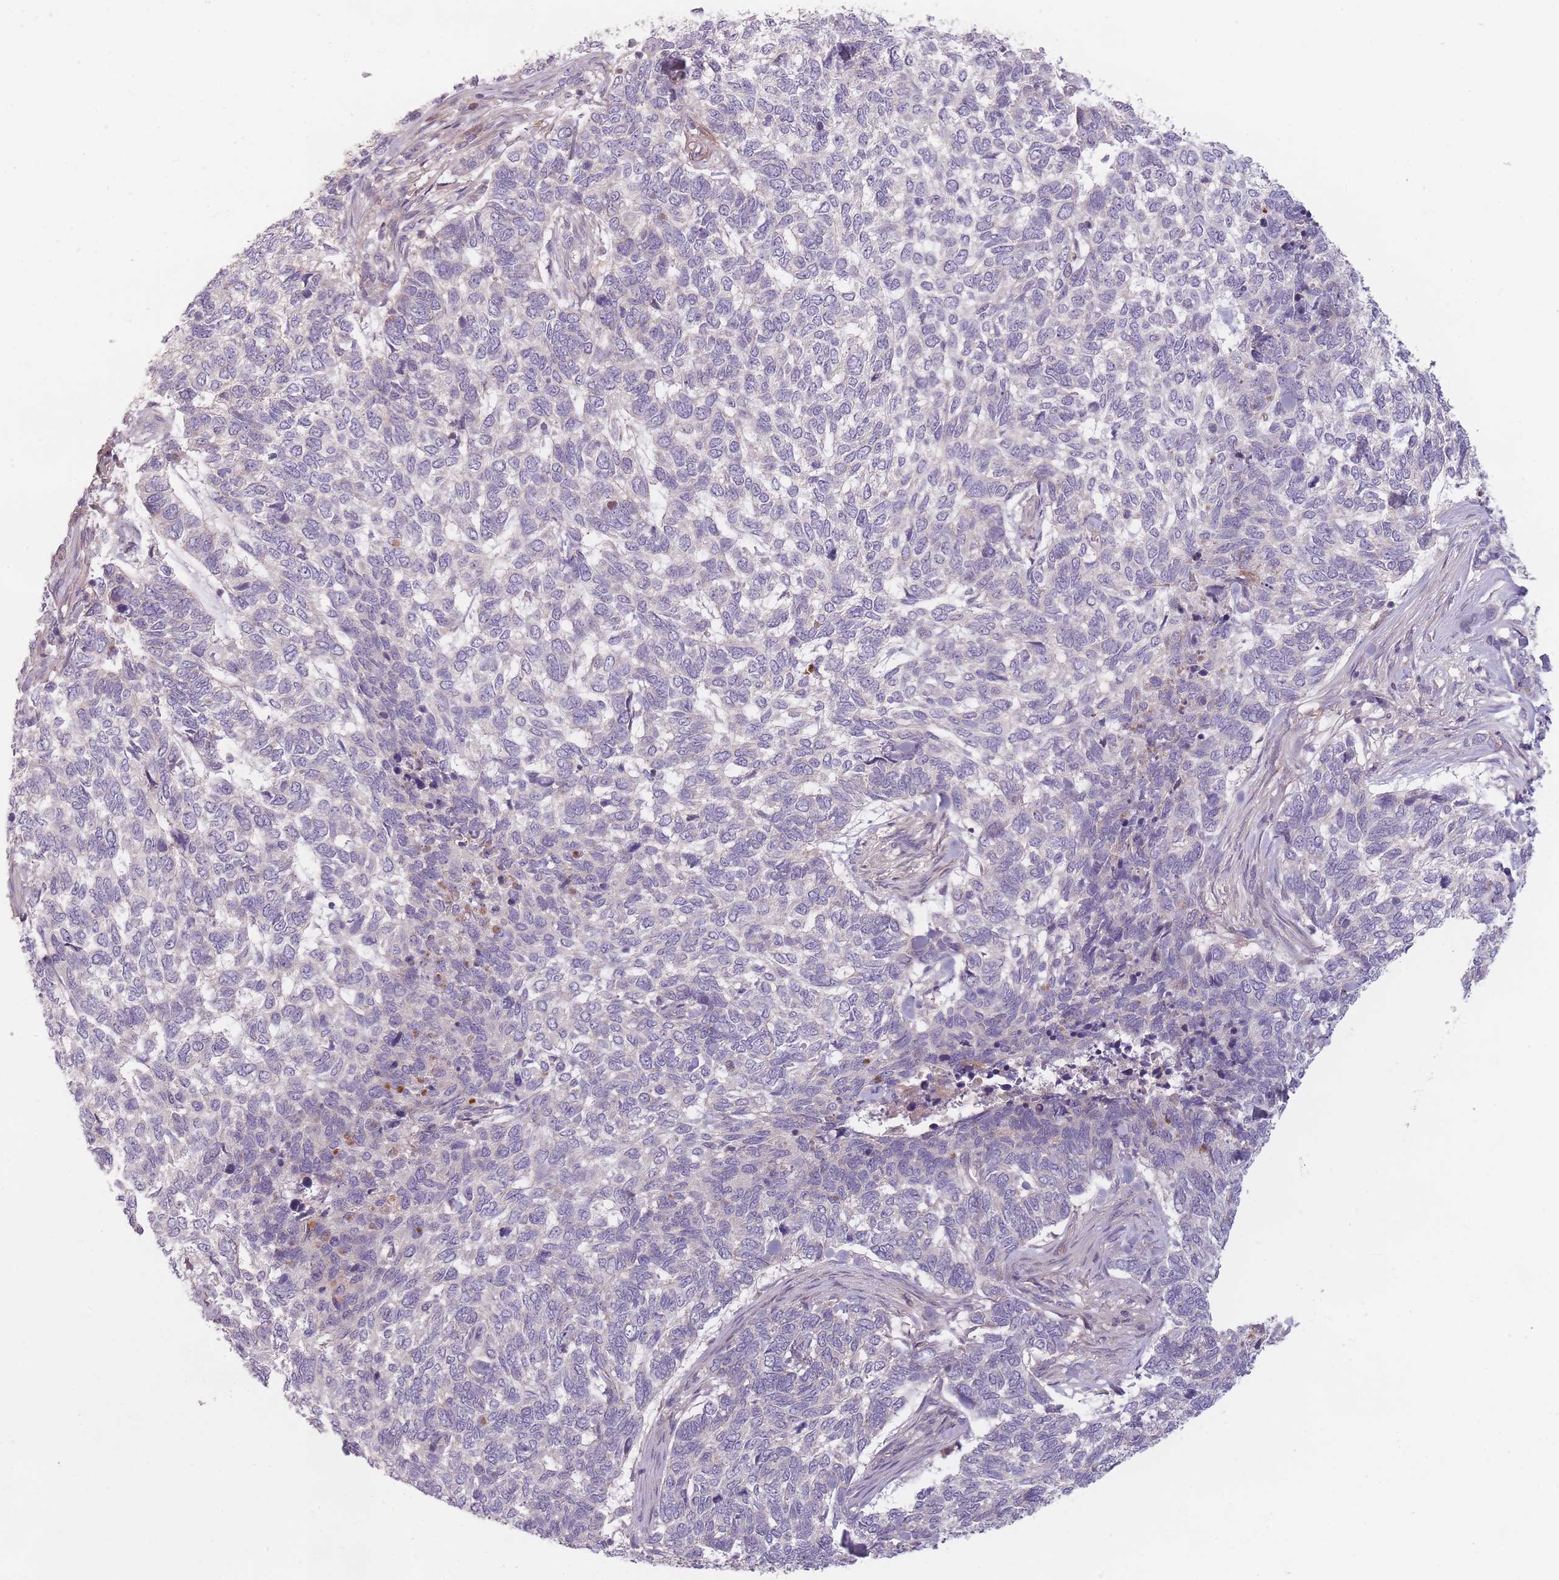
{"staining": {"intensity": "negative", "quantity": "none", "location": "none"}, "tissue": "skin cancer", "cell_type": "Tumor cells", "image_type": "cancer", "snomed": [{"axis": "morphology", "description": "Basal cell carcinoma"}, {"axis": "topography", "description": "Skin"}], "caption": "High power microscopy histopathology image of an IHC photomicrograph of basal cell carcinoma (skin), revealing no significant positivity in tumor cells.", "gene": "NT5DC2", "patient": {"sex": "female", "age": 65}}